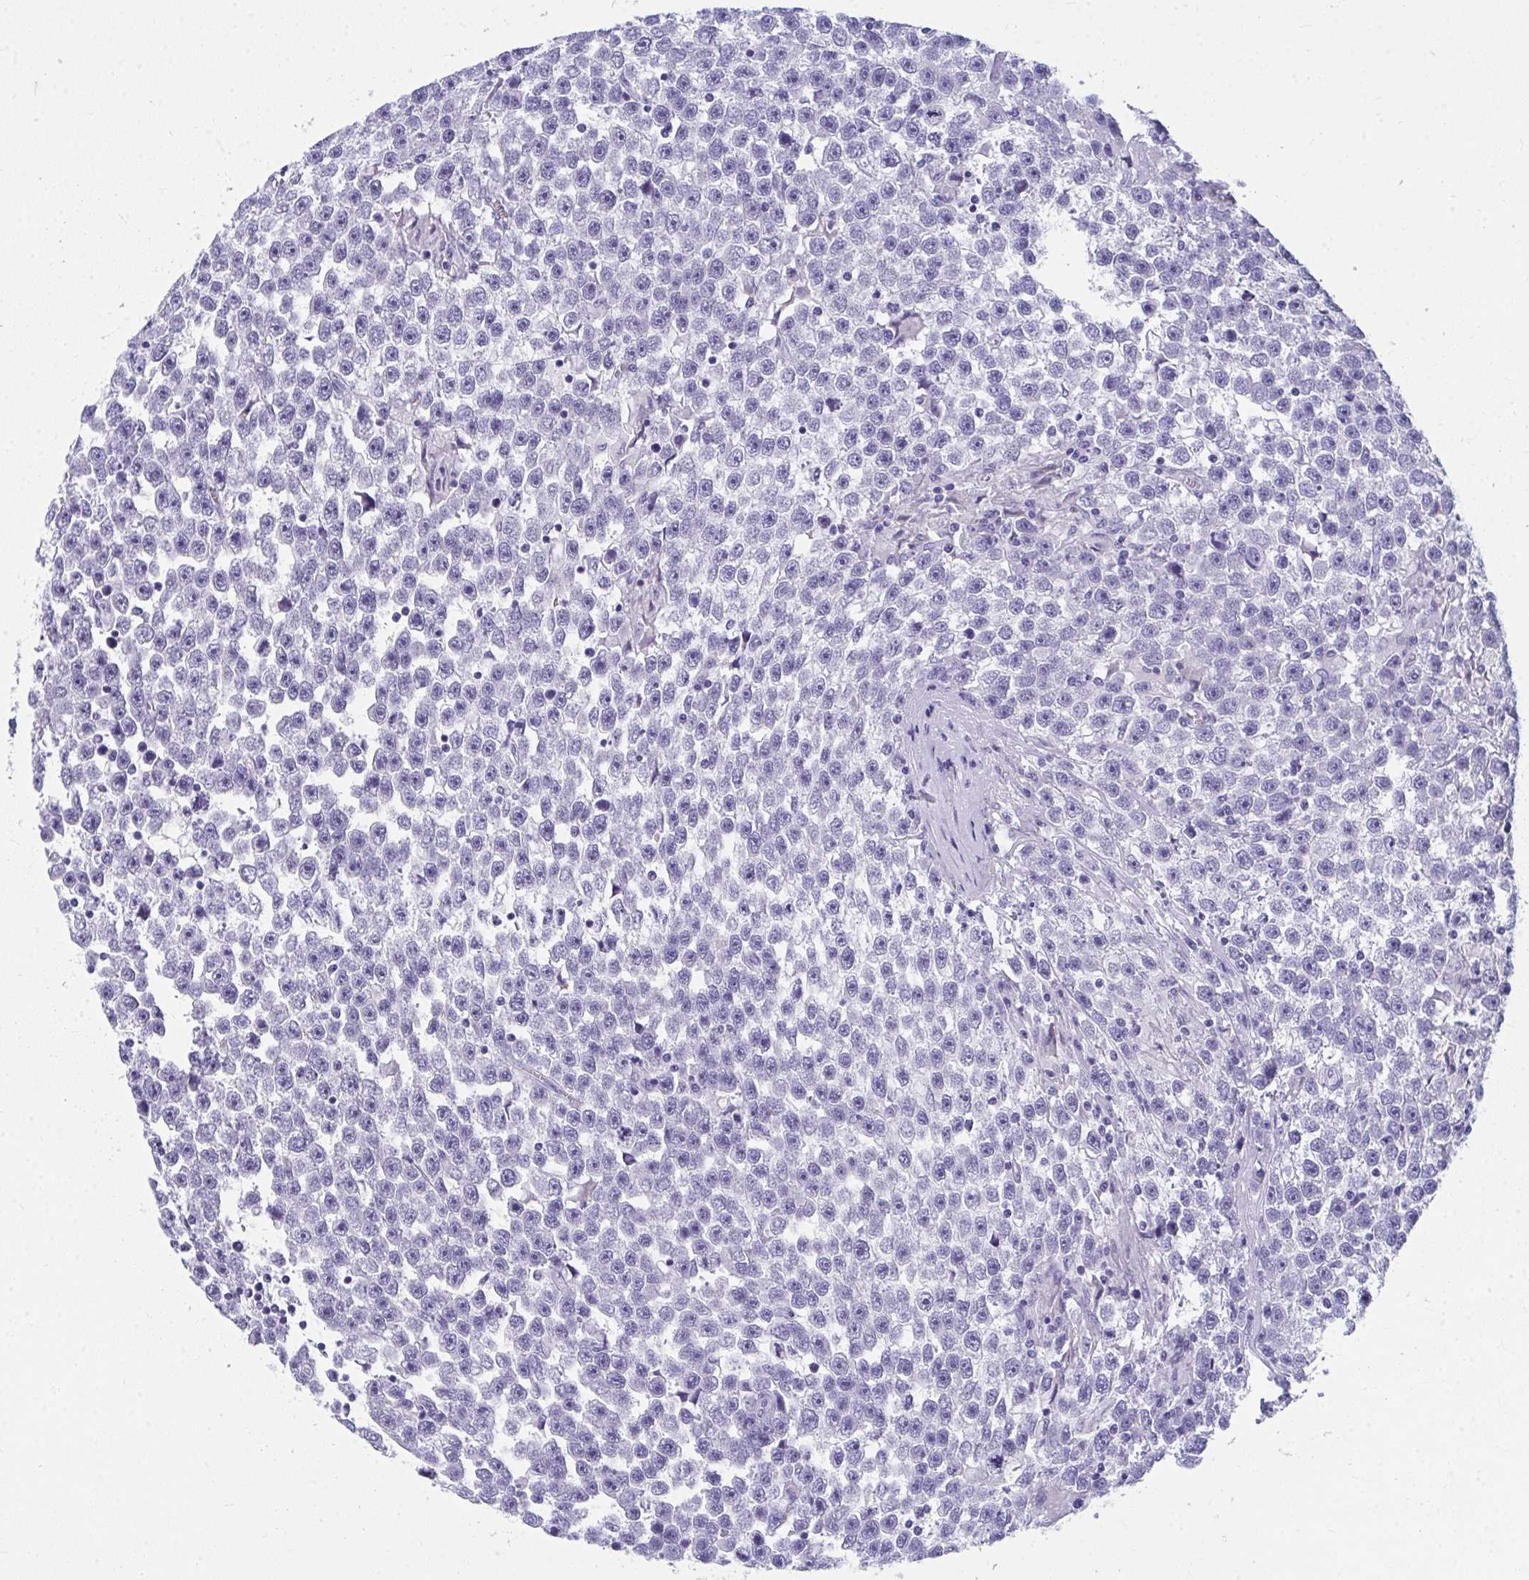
{"staining": {"intensity": "negative", "quantity": "none", "location": "none"}, "tissue": "testis cancer", "cell_type": "Tumor cells", "image_type": "cancer", "snomed": [{"axis": "morphology", "description": "Seminoma, NOS"}, {"axis": "topography", "description": "Testis"}], "caption": "Image shows no significant protein expression in tumor cells of seminoma (testis).", "gene": "TSBP1", "patient": {"sex": "male", "age": 31}}